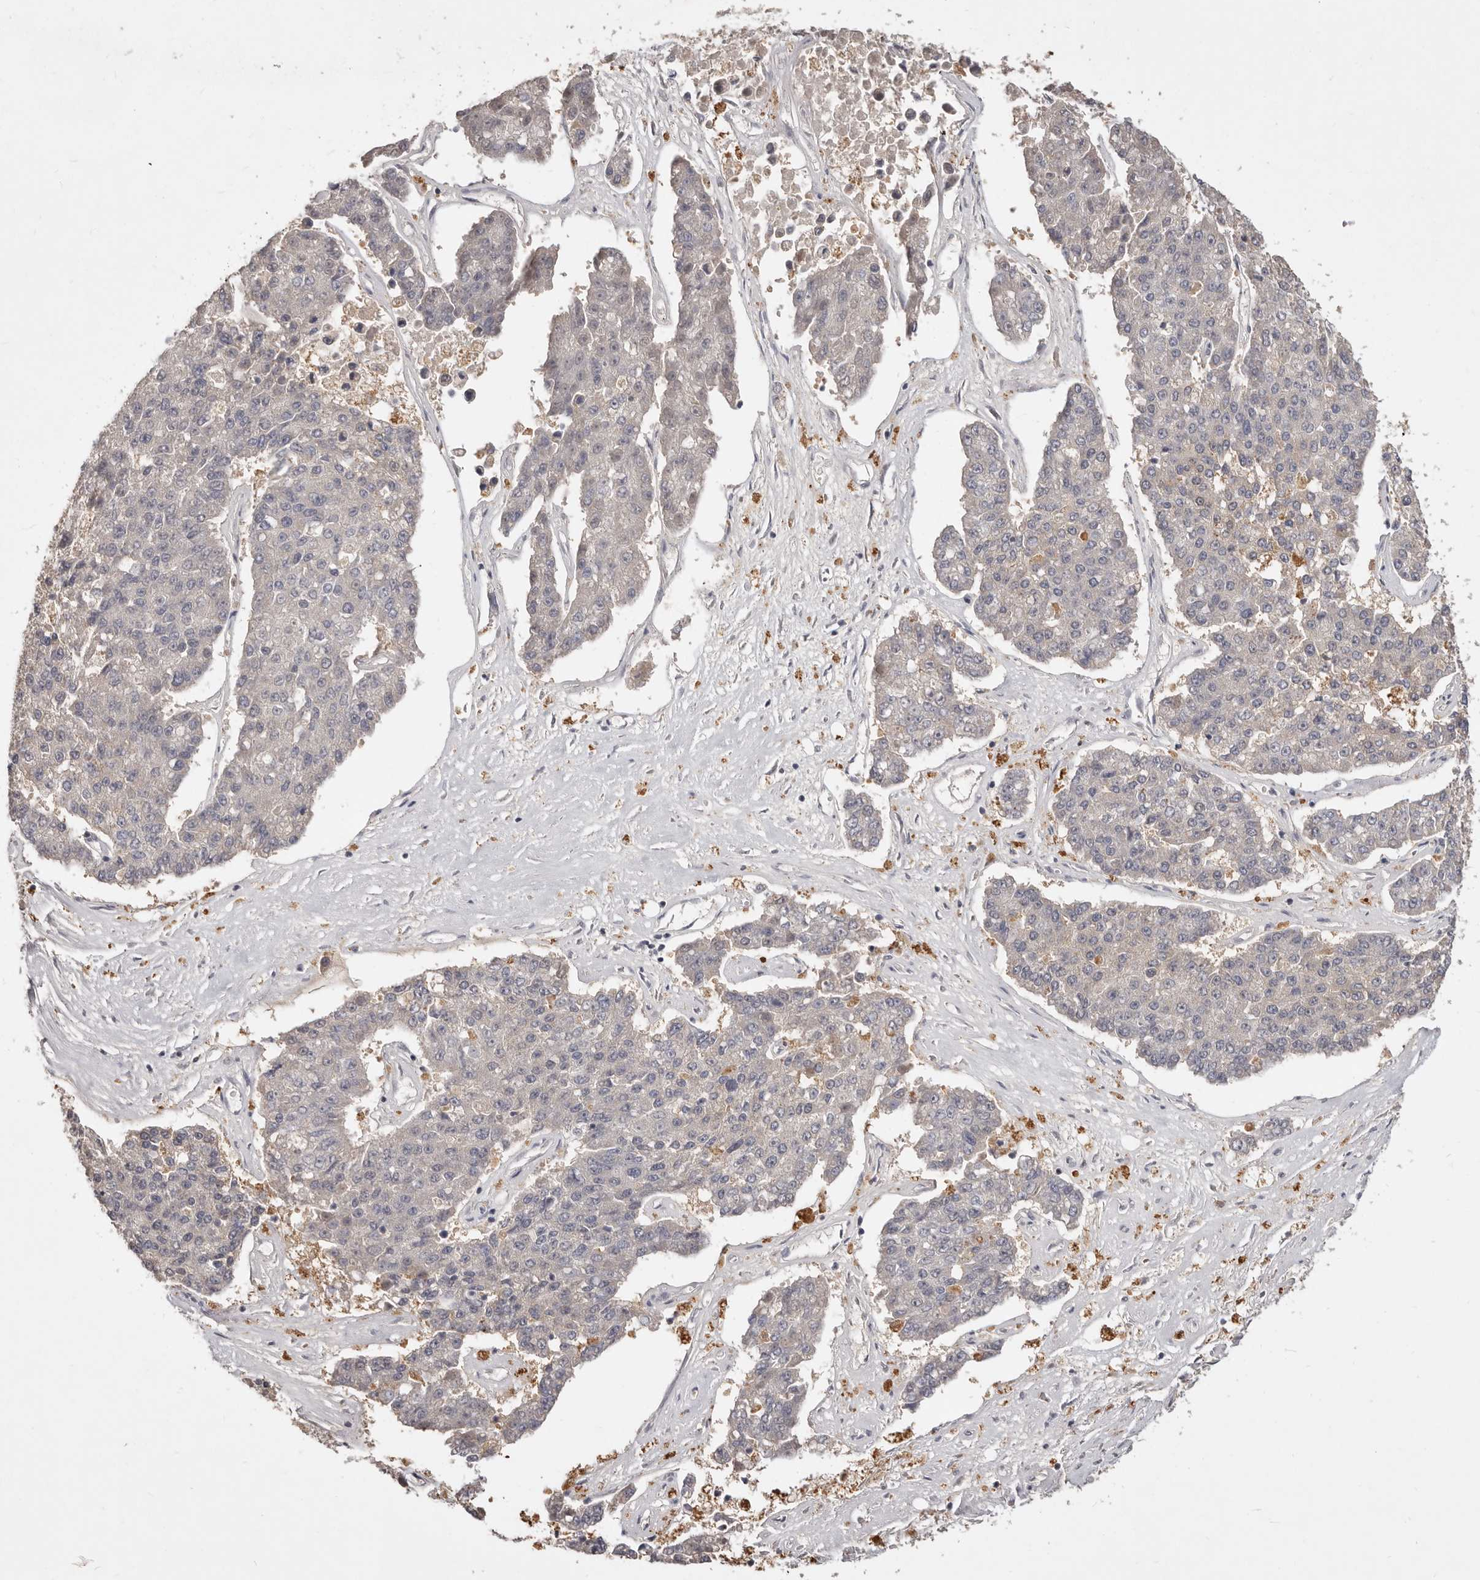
{"staining": {"intensity": "negative", "quantity": "none", "location": "none"}, "tissue": "pancreatic cancer", "cell_type": "Tumor cells", "image_type": "cancer", "snomed": [{"axis": "morphology", "description": "Adenocarcinoma, NOS"}, {"axis": "topography", "description": "Pancreas"}], "caption": "Immunohistochemical staining of pancreatic cancer reveals no significant expression in tumor cells.", "gene": "TSPAN13", "patient": {"sex": "male", "age": 50}}